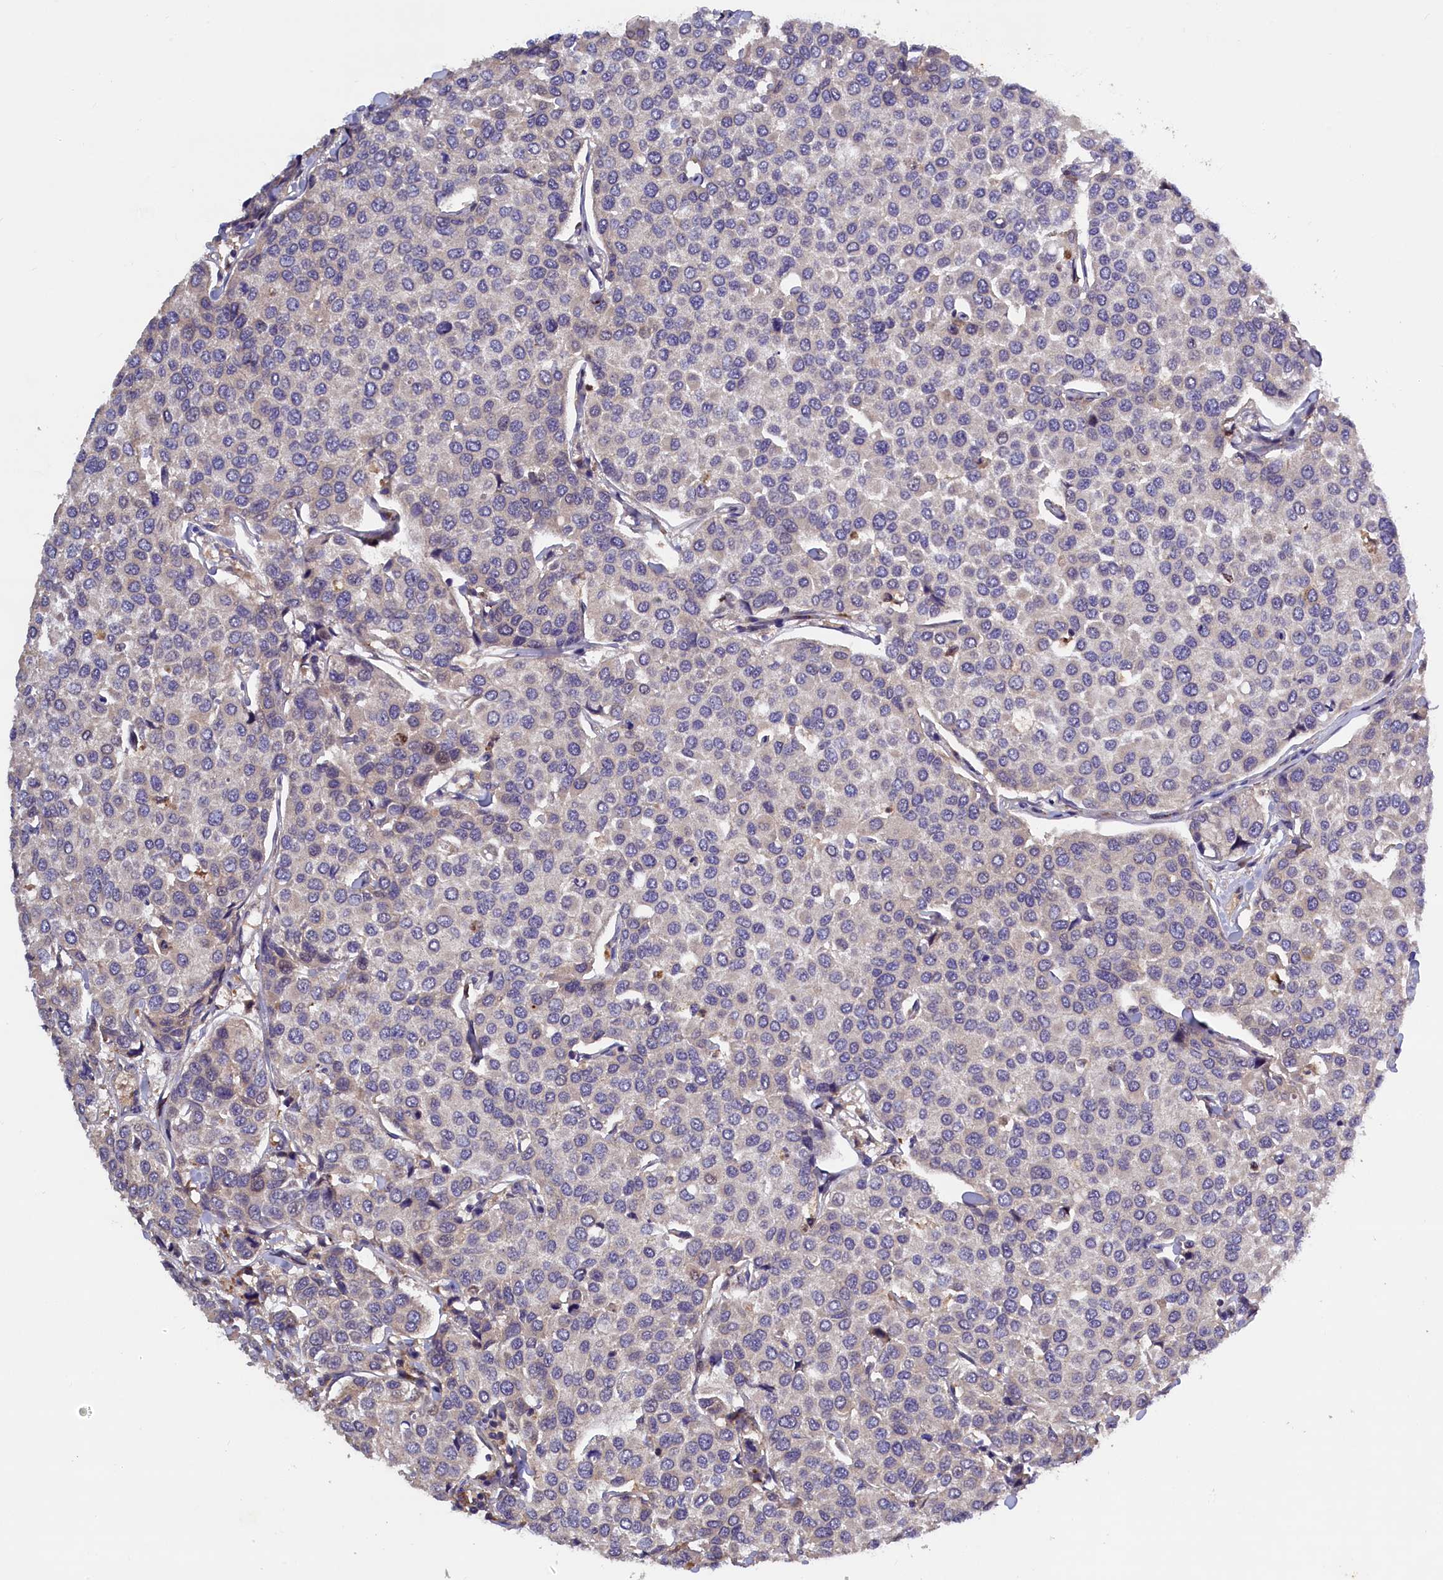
{"staining": {"intensity": "negative", "quantity": "none", "location": "none"}, "tissue": "breast cancer", "cell_type": "Tumor cells", "image_type": "cancer", "snomed": [{"axis": "morphology", "description": "Duct carcinoma"}, {"axis": "topography", "description": "Breast"}], "caption": "An immunohistochemistry micrograph of breast cancer is shown. There is no staining in tumor cells of breast cancer.", "gene": "NAIP", "patient": {"sex": "female", "age": 55}}